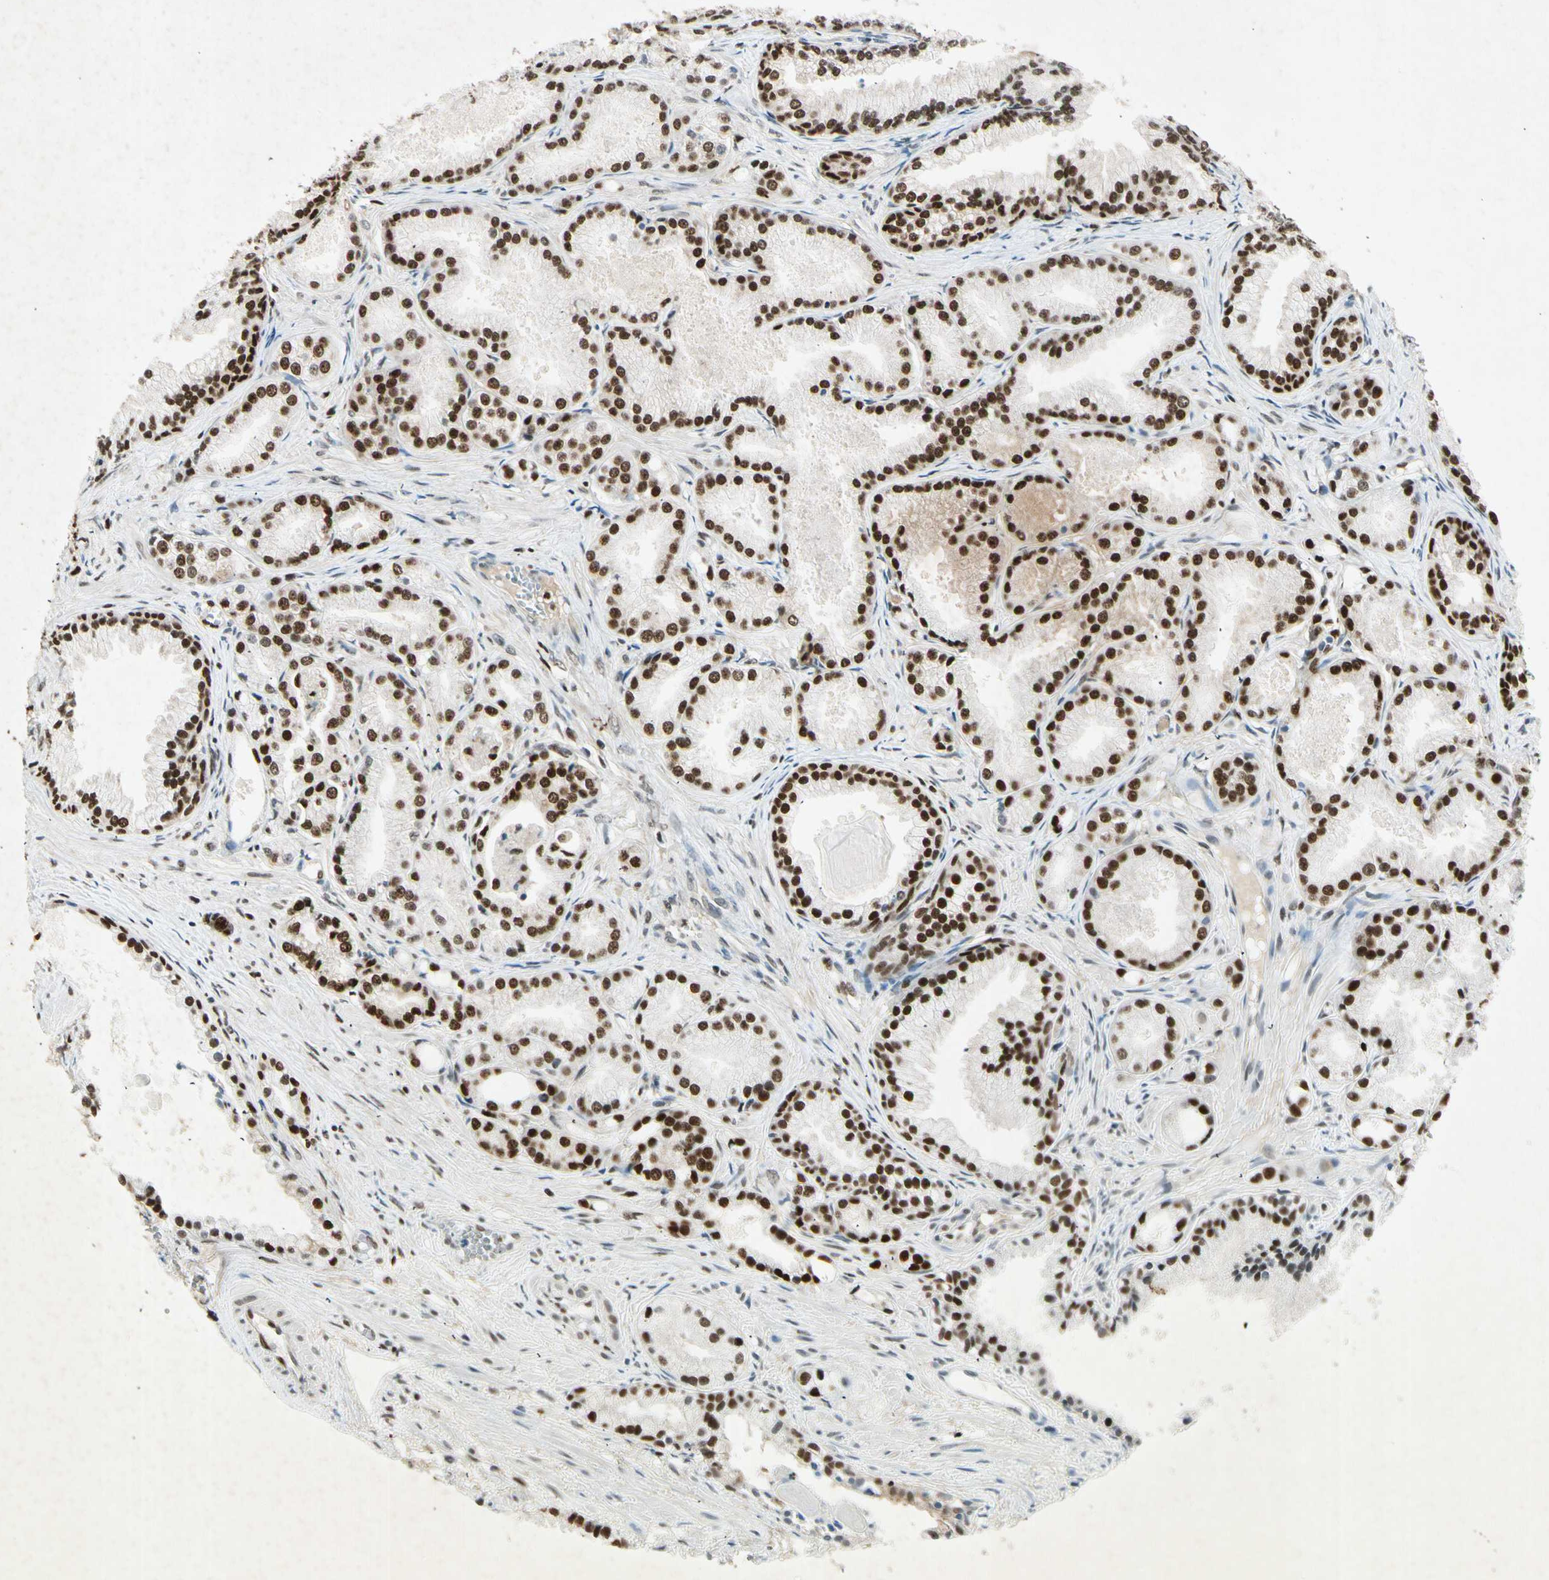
{"staining": {"intensity": "strong", "quantity": ">75%", "location": "nuclear"}, "tissue": "prostate cancer", "cell_type": "Tumor cells", "image_type": "cancer", "snomed": [{"axis": "morphology", "description": "Adenocarcinoma, Low grade"}, {"axis": "topography", "description": "Prostate"}], "caption": "The histopathology image displays a brown stain indicating the presence of a protein in the nuclear of tumor cells in prostate adenocarcinoma (low-grade). (IHC, brightfield microscopy, high magnification).", "gene": "RNF43", "patient": {"sex": "male", "age": 72}}